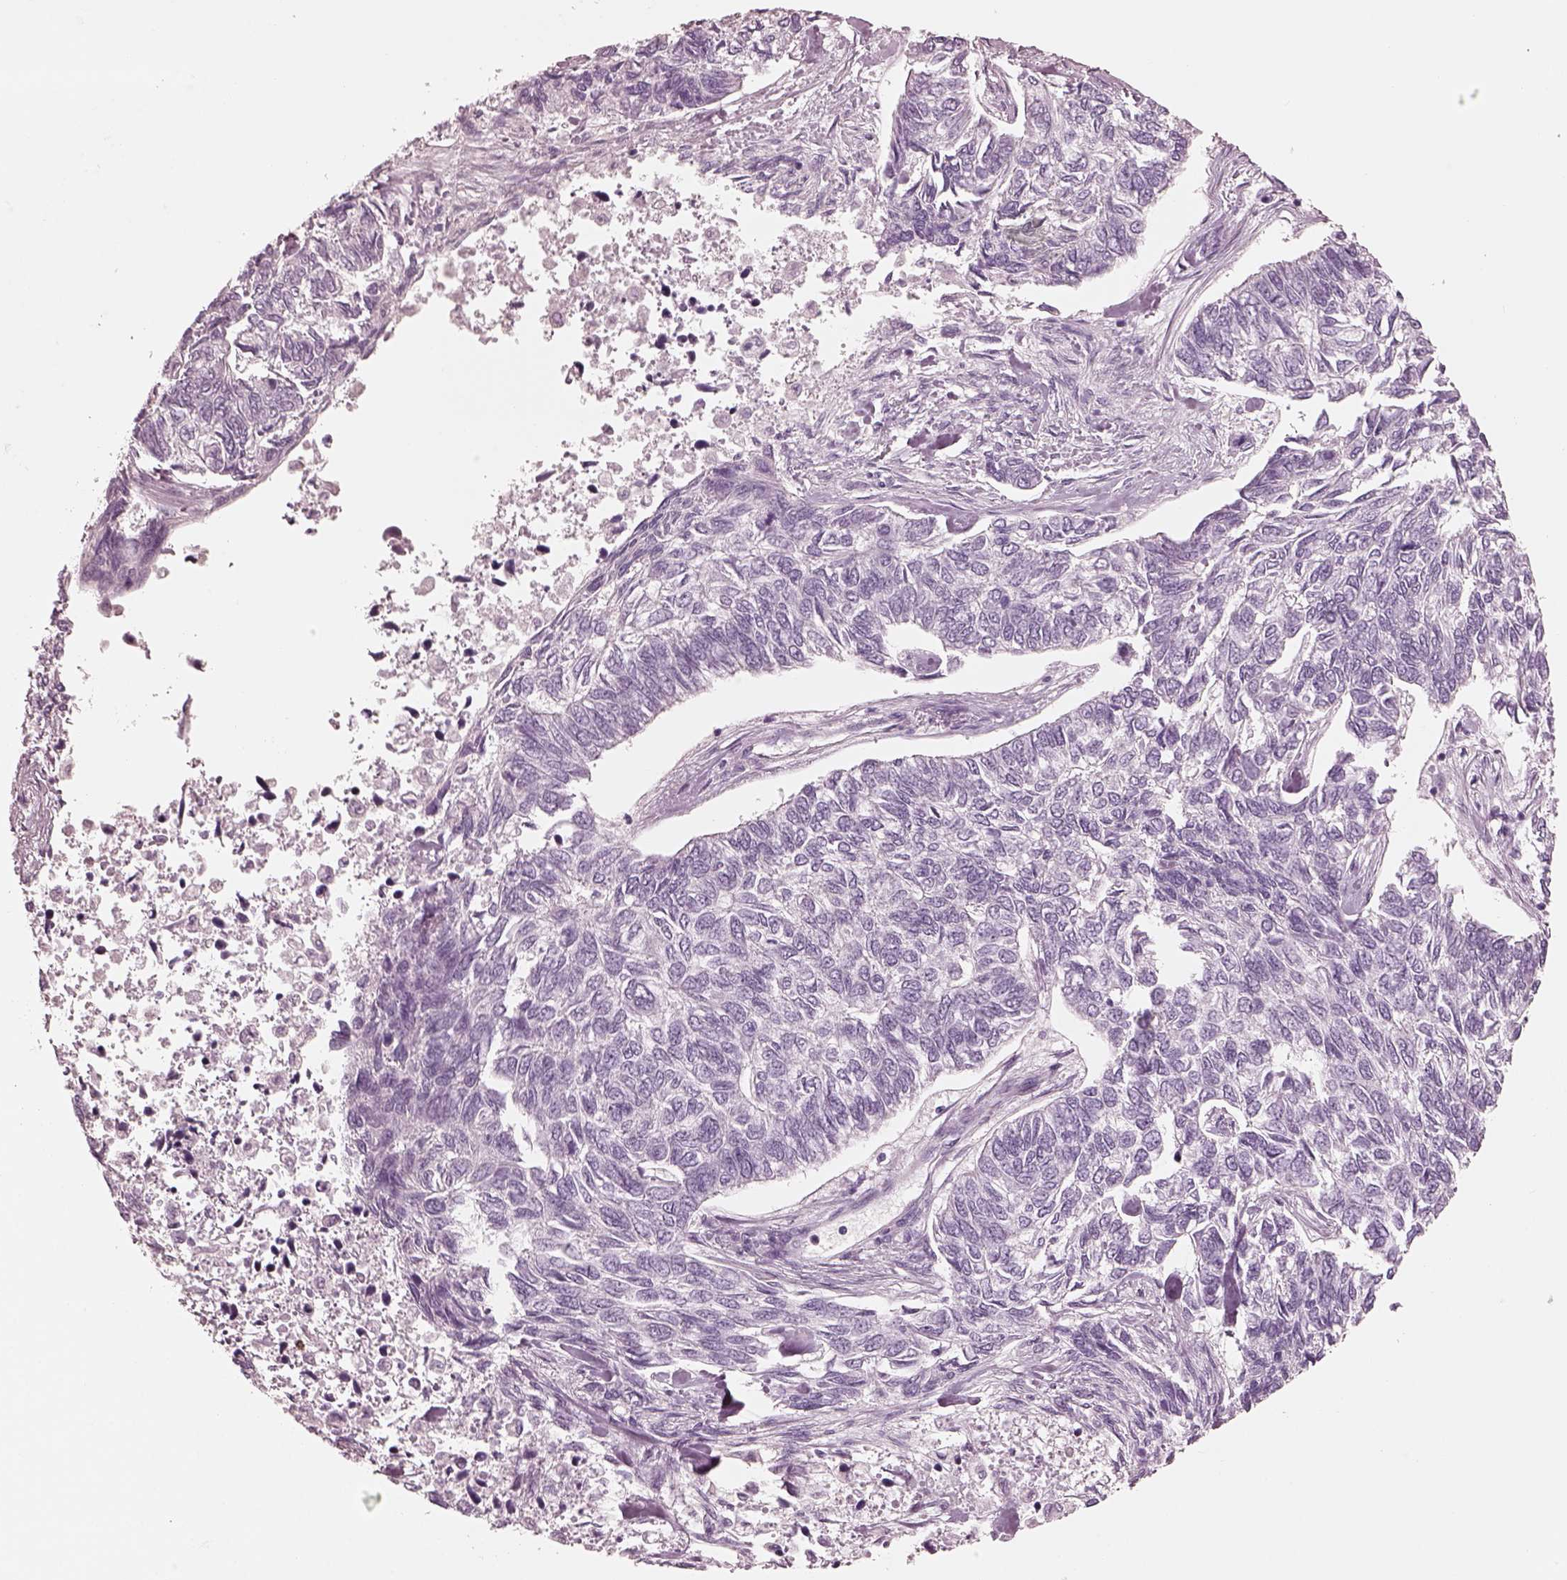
{"staining": {"intensity": "negative", "quantity": "none", "location": "none"}, "tissue": "skin cancer", "cell_type": "Tumor cells", "image_type": "cancer", "snomed": [{"axis": "morphology", "description": "Basal cell carcinoma"}, {"axis": "topography", "description": "Skin"}], "caption": "IHC of human skin basal cell carcinoma reveals no expression in tumor cells.", "gene": "C2orf81", "patient": {"sex": "female", "age": 65}}